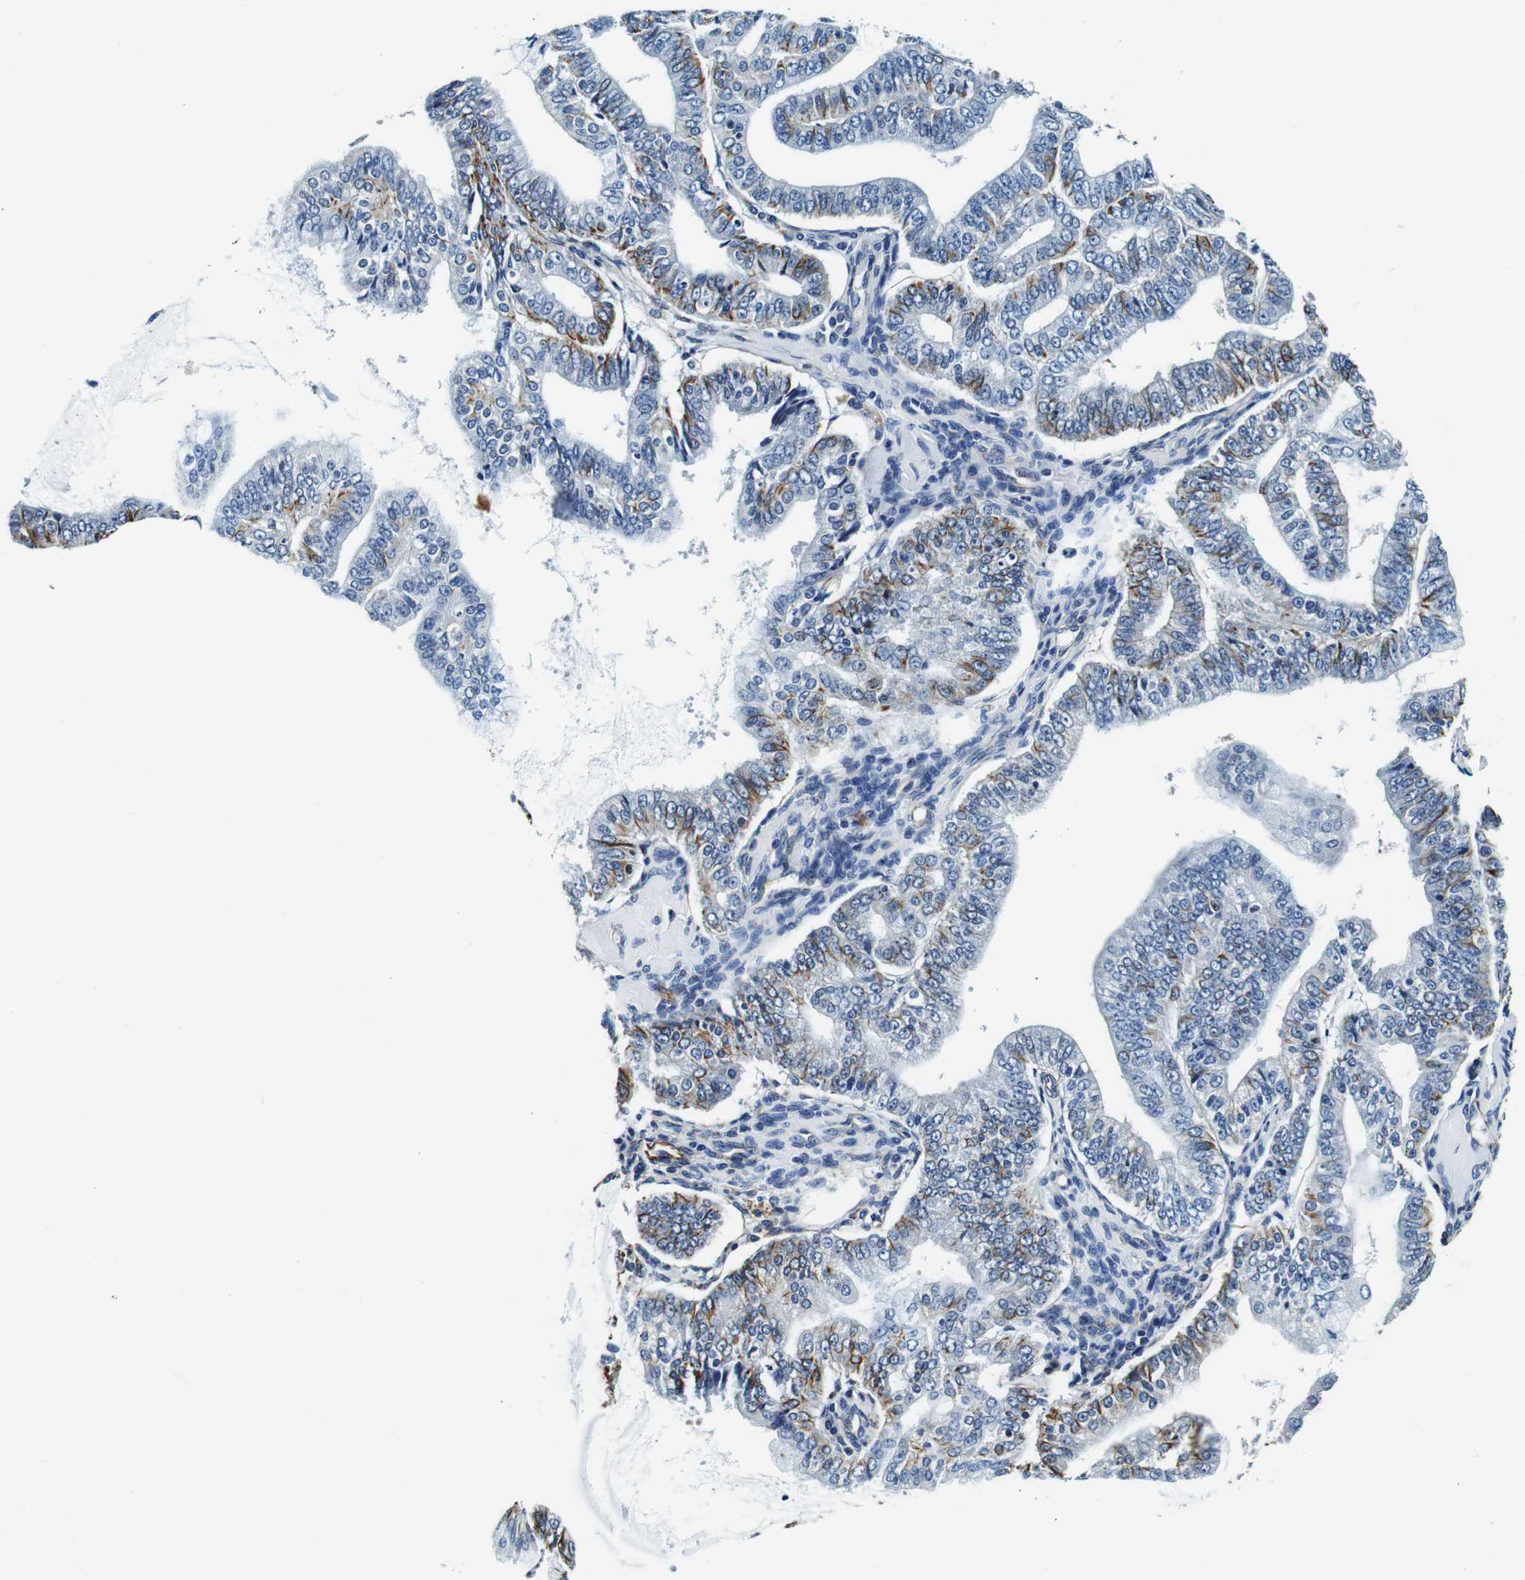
{"staining": {"intensity": "moderate", "quantity": "<25%", "location": "cytoplasmic/membranous"}, "tissue": "endometrial cancer", "cell_type": "Tumor cells", "image_type": "cancer", "snomed": [{"axis": "morphology", "description": "Adenocarcinoma, NOS"}, {"axis": "topography", "description": "Endometrium"}], "caption": "A photomicrograph of human adenocarcinoma (endometrial) stained for a protein exhibits moderate cytoplasmic/membranous brown staining in tumor cells.", "gene": "GJE1", "patient": {"sex": "female", "age": 63}}